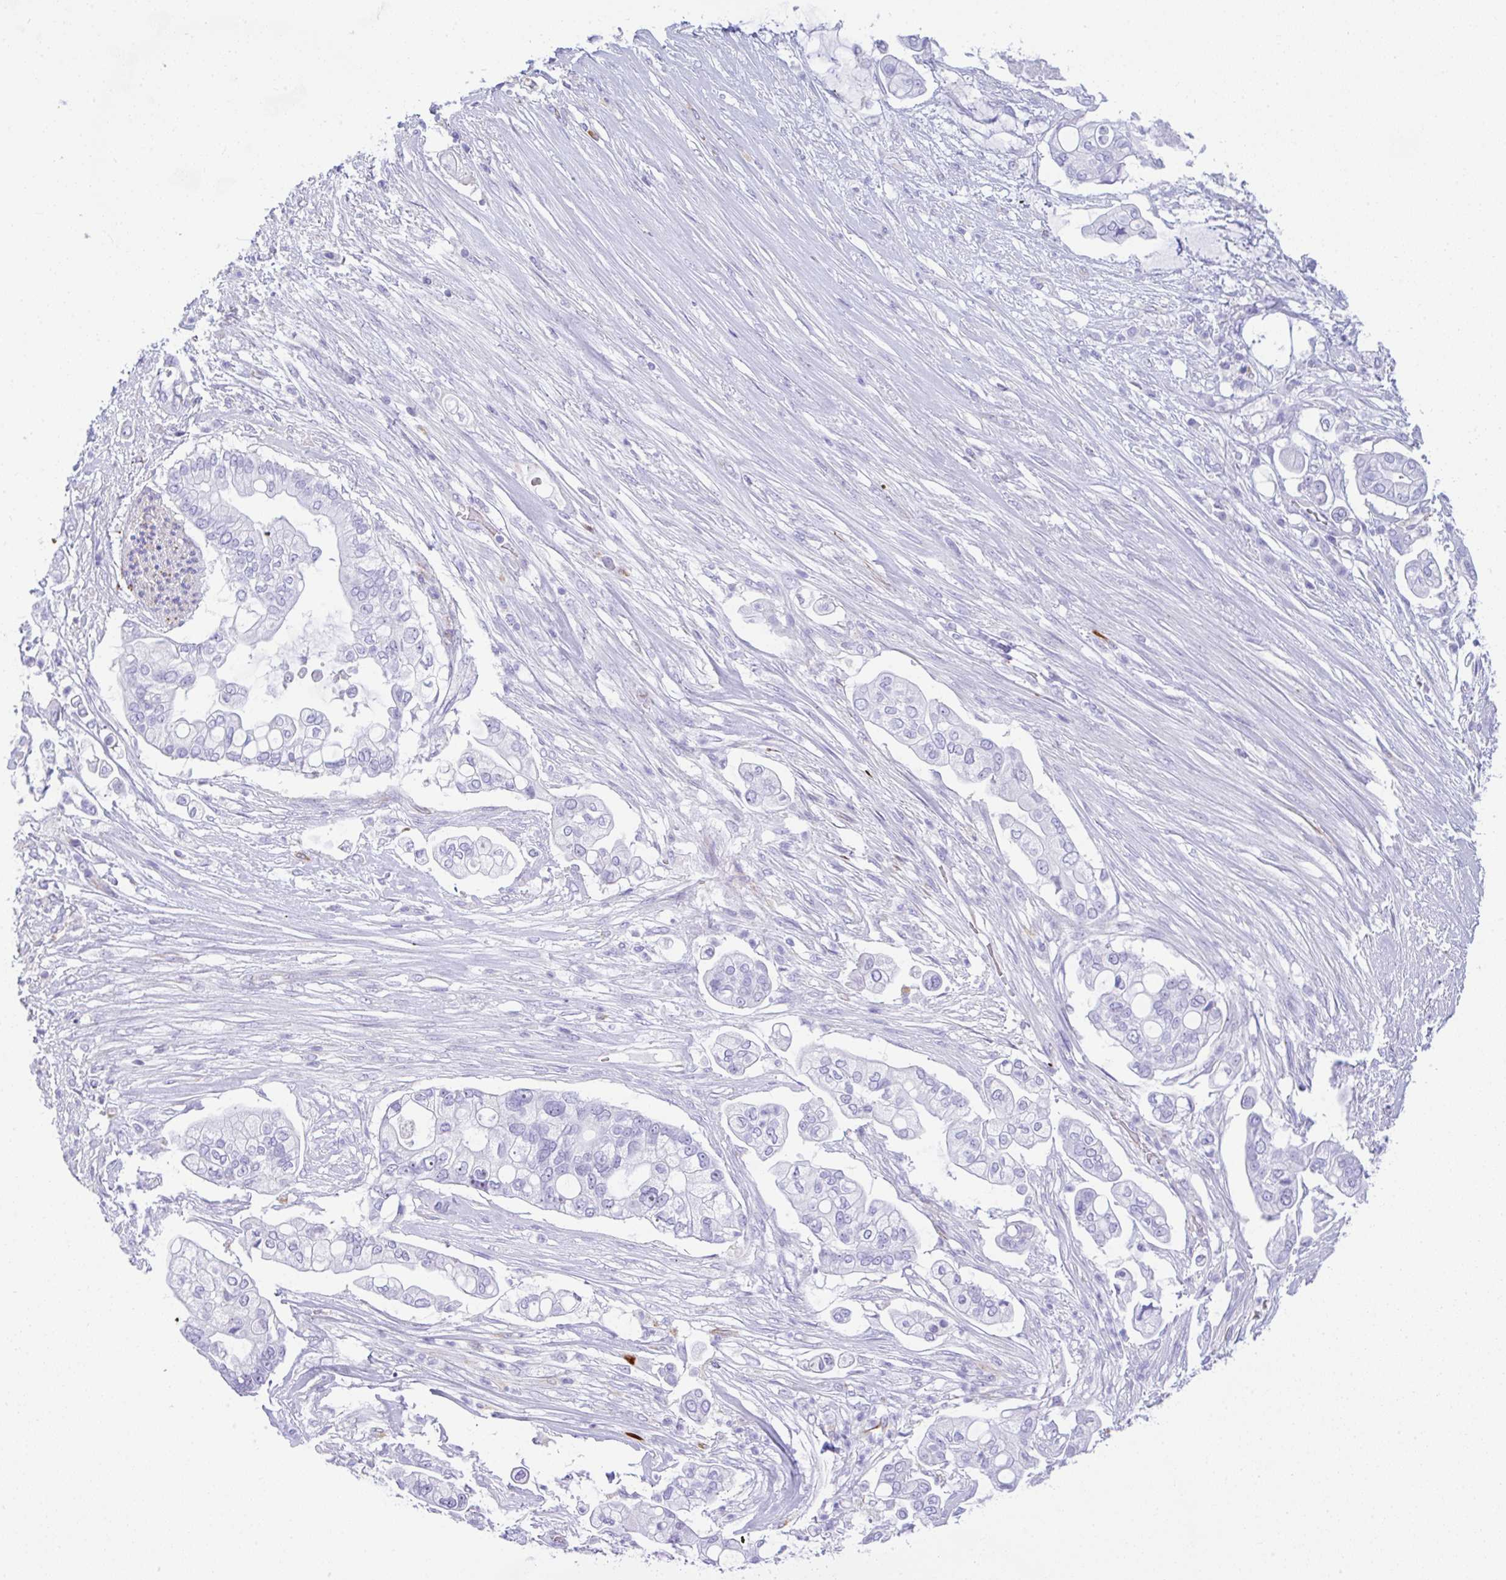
{"staining": {"intensity": "negative", "quantity": "none", "location": "none"}, "tissue": "pancreatic cancer", "cell_type": "Tumor cells", "image_type": "cancer", "snomed": [{"axis": "morphology", "description": "Adenocarcinoma, NOS"}, {"axis": "topography", "description": "Pancreas"}], "caption": "An IHC histopathology image of pancreatic cancer (adenocarcinoma) is shown. There is no staining in tumor cells of pancreatic cancer (adenocarcinoma).", "gene": "NDUFAF8", "patient": {"sex": "female", "age": 69}}